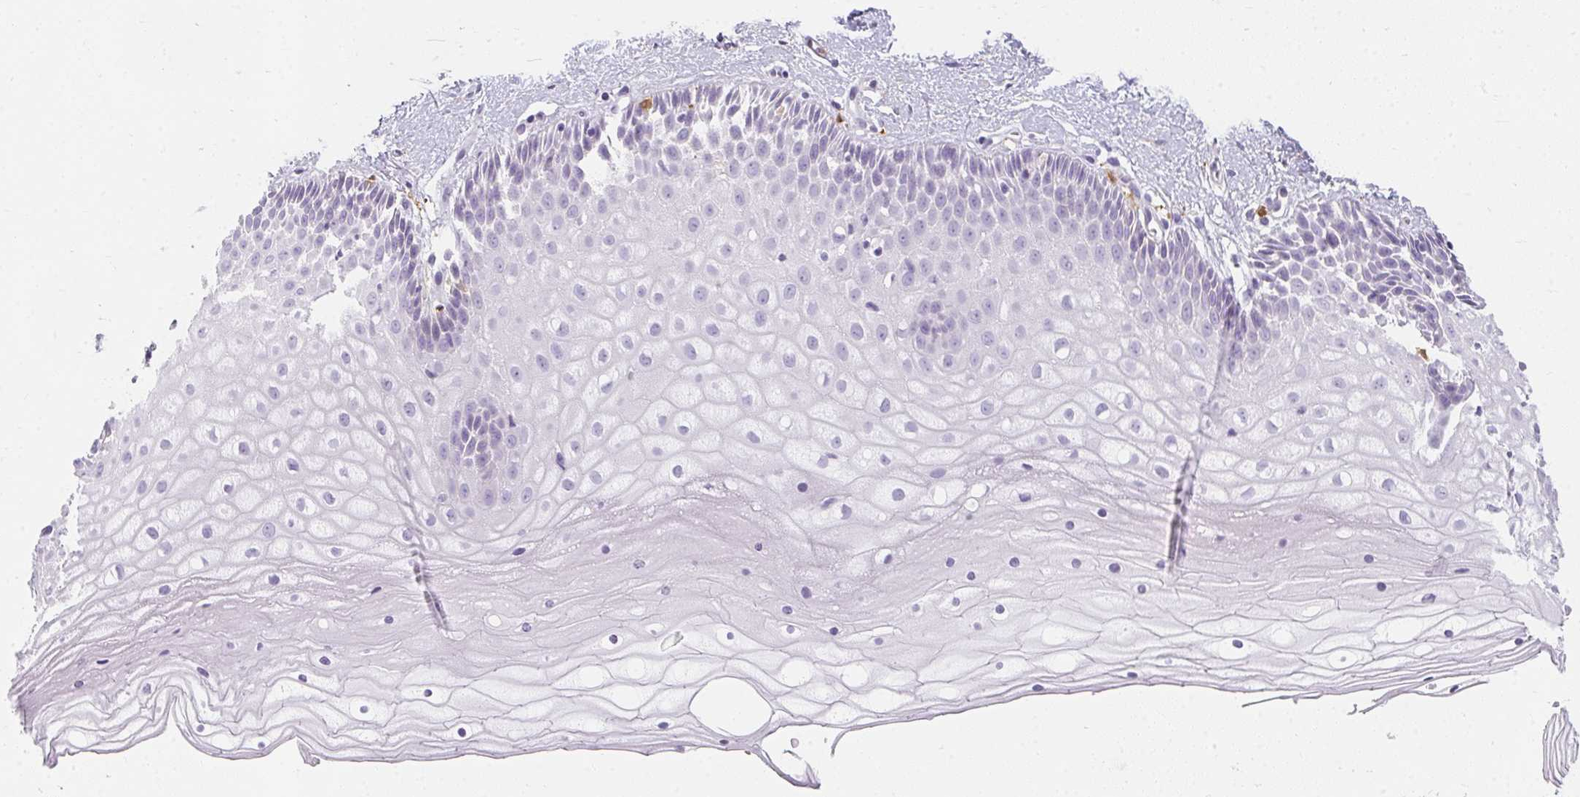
{"staining": {"intensity": "negative", "quantity": "none", "location": "none"}, "tissue": "cervix", "cell_type": "Glandular cells", "image_type": "normal", "snomed": [{"axis": "morphology", "description": "Normal tissue, NOS"}, {"axis": "topography", "description": "Cervix"}], "caption": "High magnification brightfield microscopy of normal cervix stained with DAB (brown) and counterstained with hematoxylin (blue): glandular cells show no significant expression.", "gene": "HK3", "patient": {"sex": "female", "age": 36}}